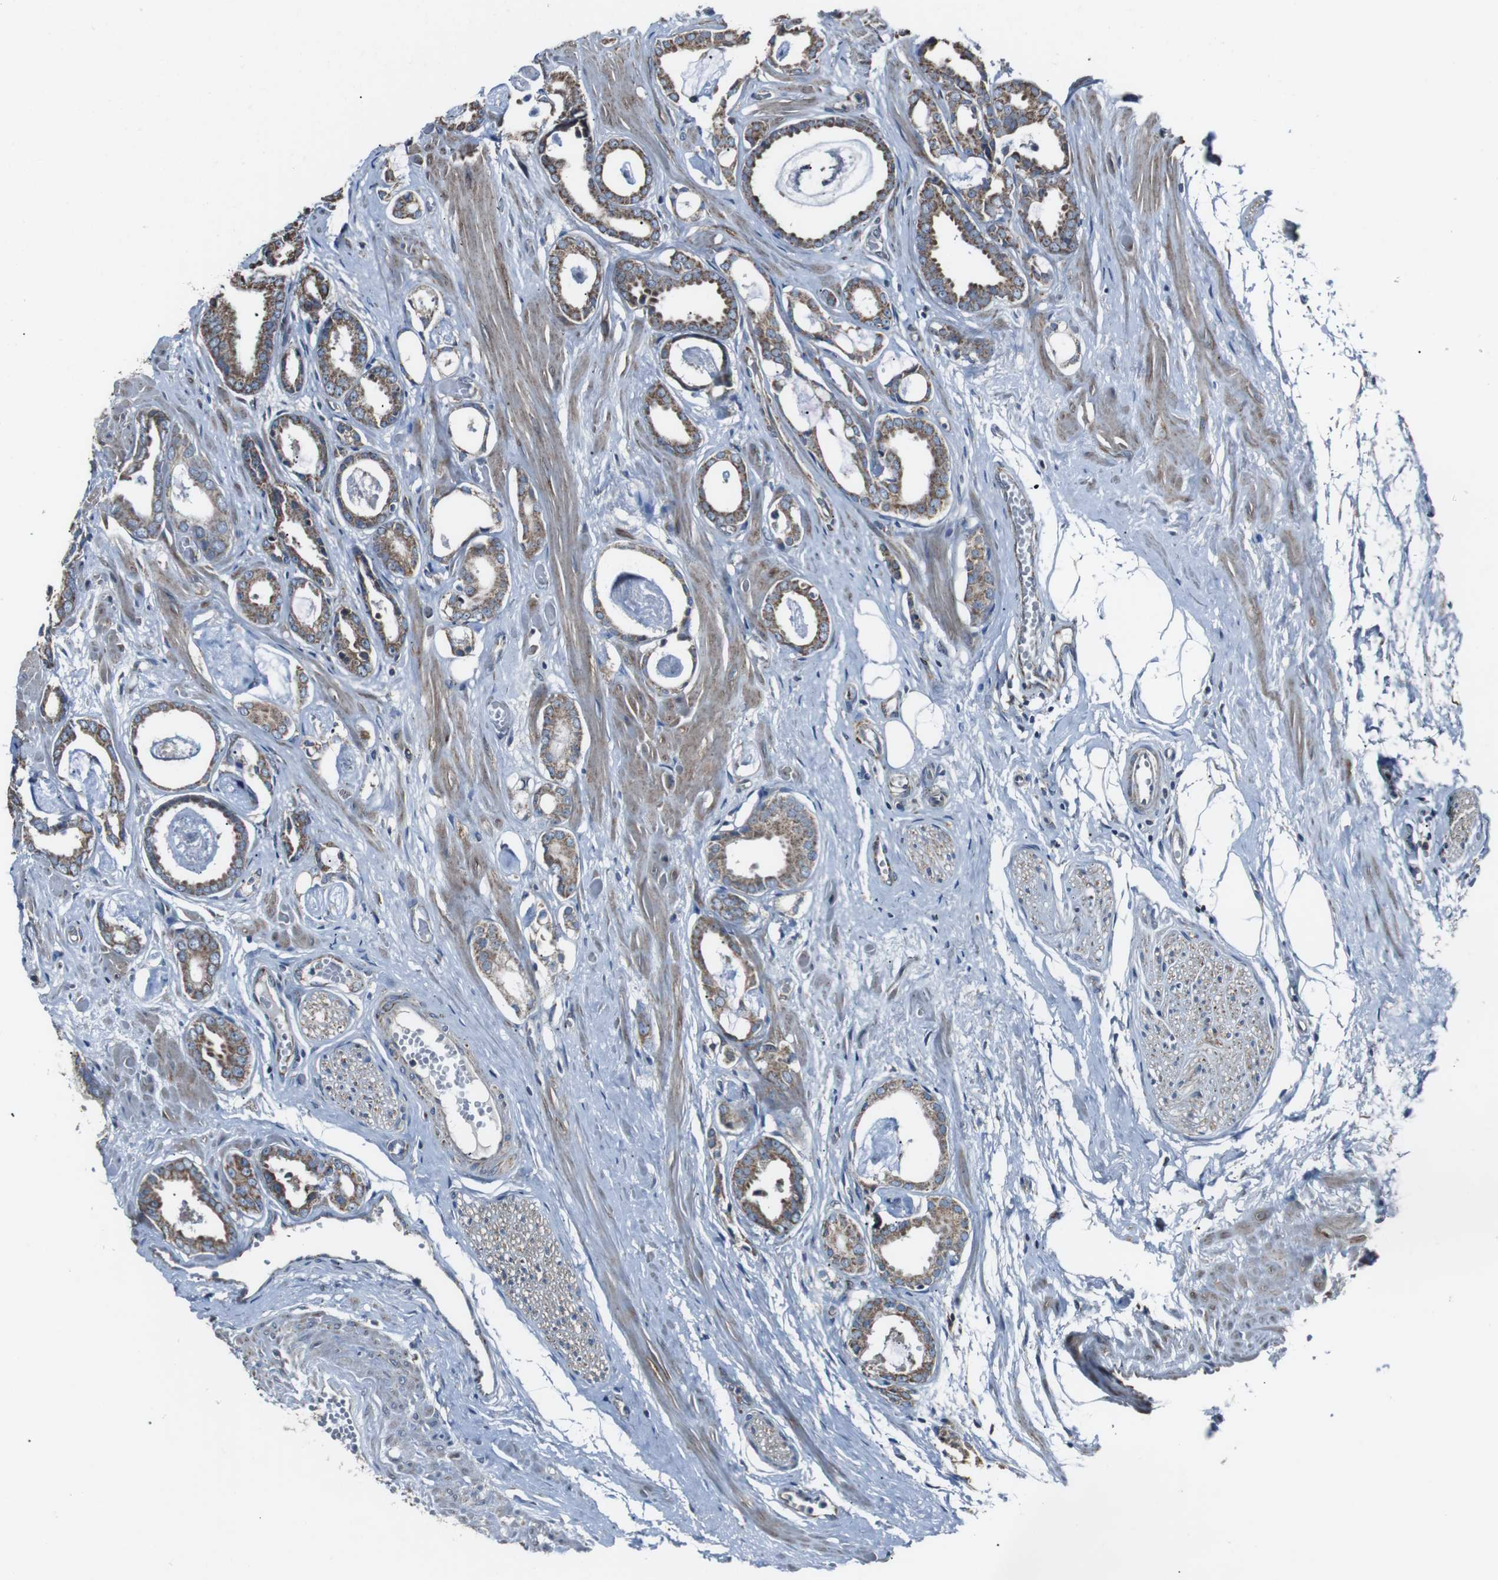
{"staining": {"intensity": "moderate", "quantity": ">75%", "location": "cytoplasmic/membranous"}, "tissue": "prostate cancer", "cell_type": "Tumor cells", "image_type": "cancer", "snomed": [{"axis": "morphology", "description": "Adenocarcinoma, Low grade"}, {"axis": "topography", "description": "Prostate"}], "caption": "DAB (3,3'-diaminobenzidine) immunohistochemical staining of prostate low-grade adenocarcinoma displays moderate cytoplasmic/membranous protein staining in approximately >75% of tumor cells.", "gene": "CISD2", "patient": {"sex": "male", "age": 53}}